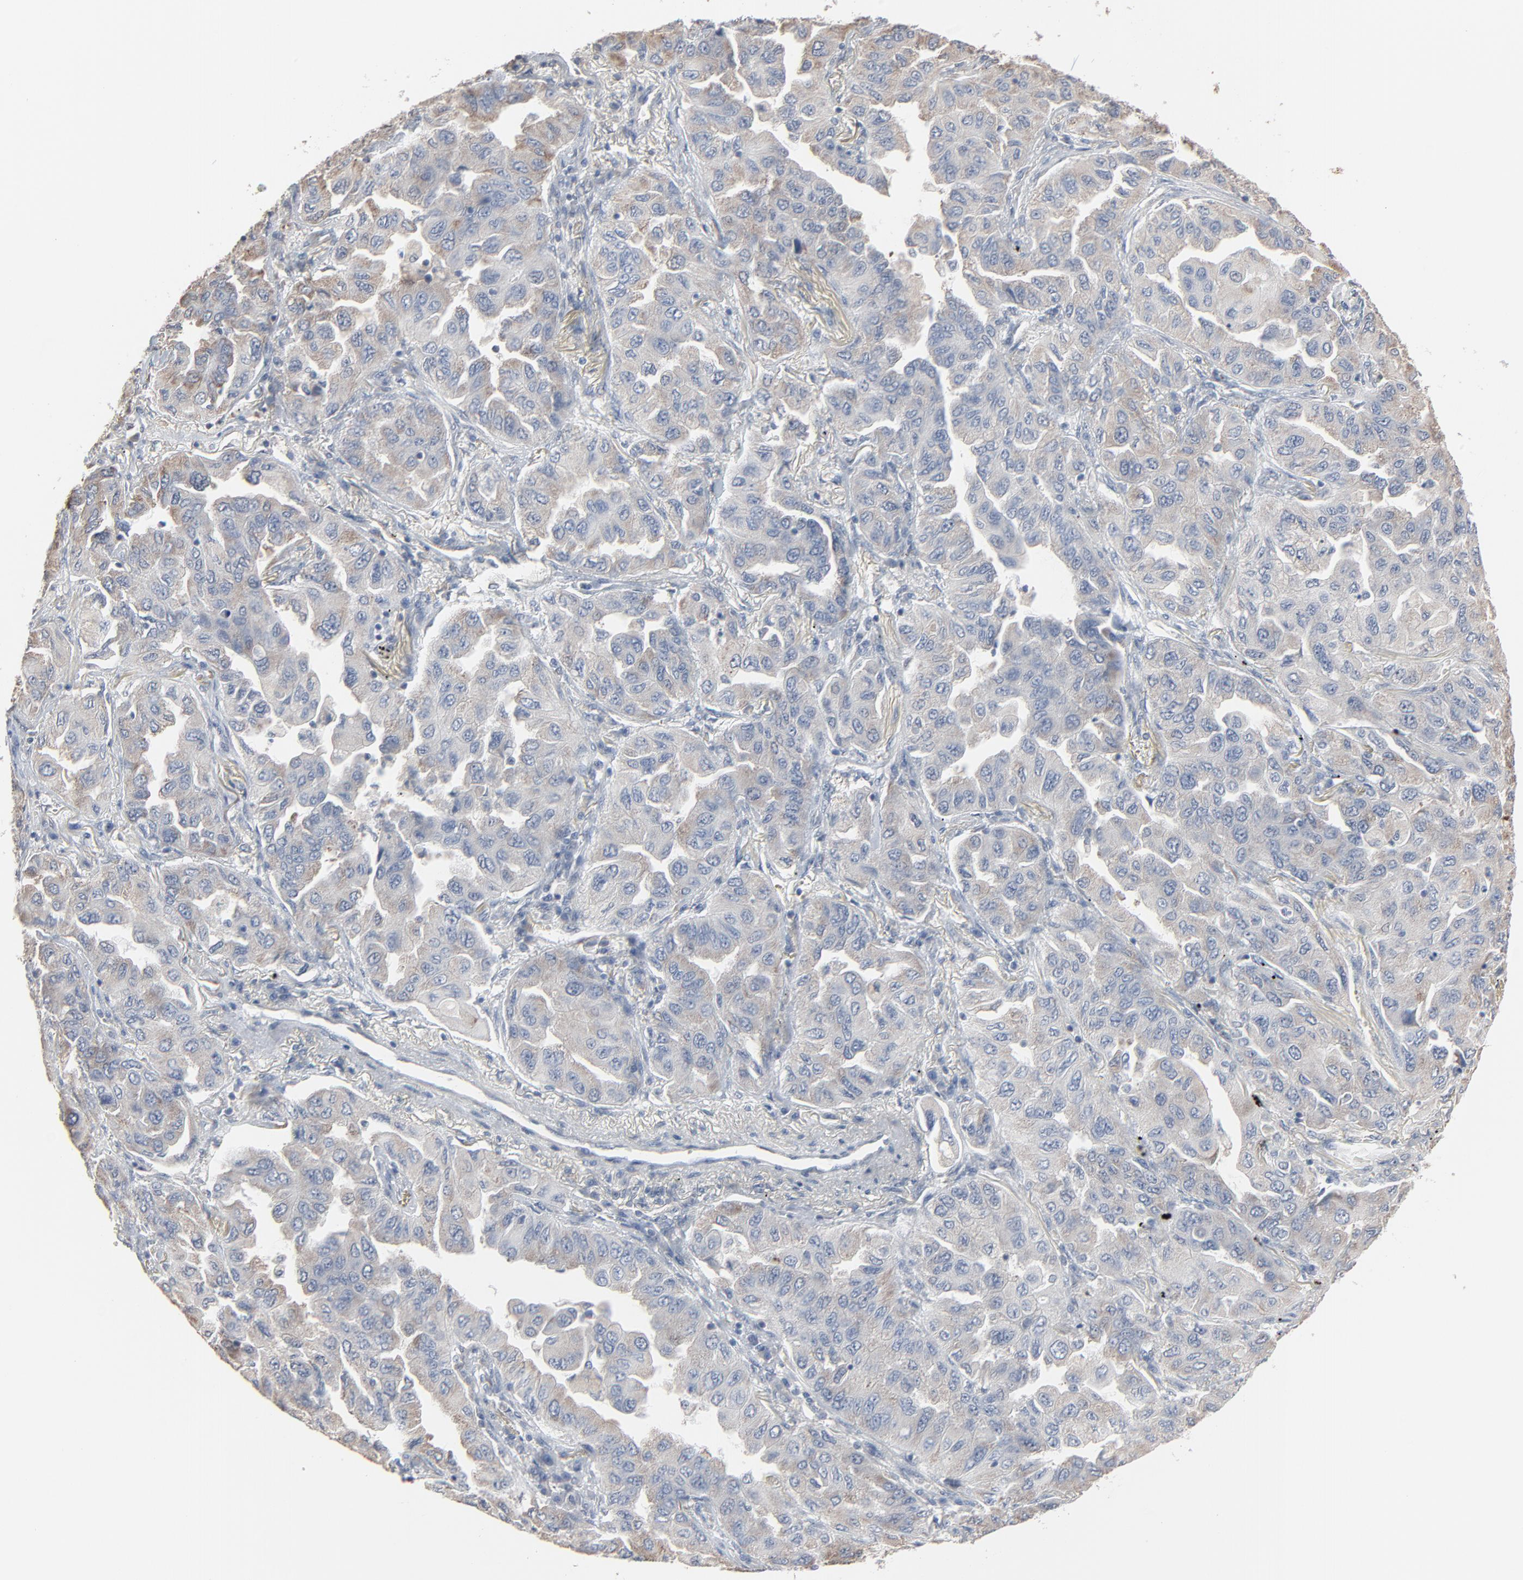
{"staining": {"intensity": "weak", "quantity": "25%-75%", "location": "cytoplasmic/membranous"}, "tissue": "lung cancer", "cell_type": "Tumor cells", "image_type": "cancer", "snomed": [{"axis": "morphology", "description": "Adenocarcinoma, NOS"}, {"axis": "topography", "description": "Lung"}], "caption": "Immunohistochemical staining of human lung adenocarcinoma exhibits low levels of weak cytoplasmic/membranous protein staining in approximately 25%-75% of tumor cells.", "gene": "CCT5", "patient": {"sex": "female", "age": 65}}